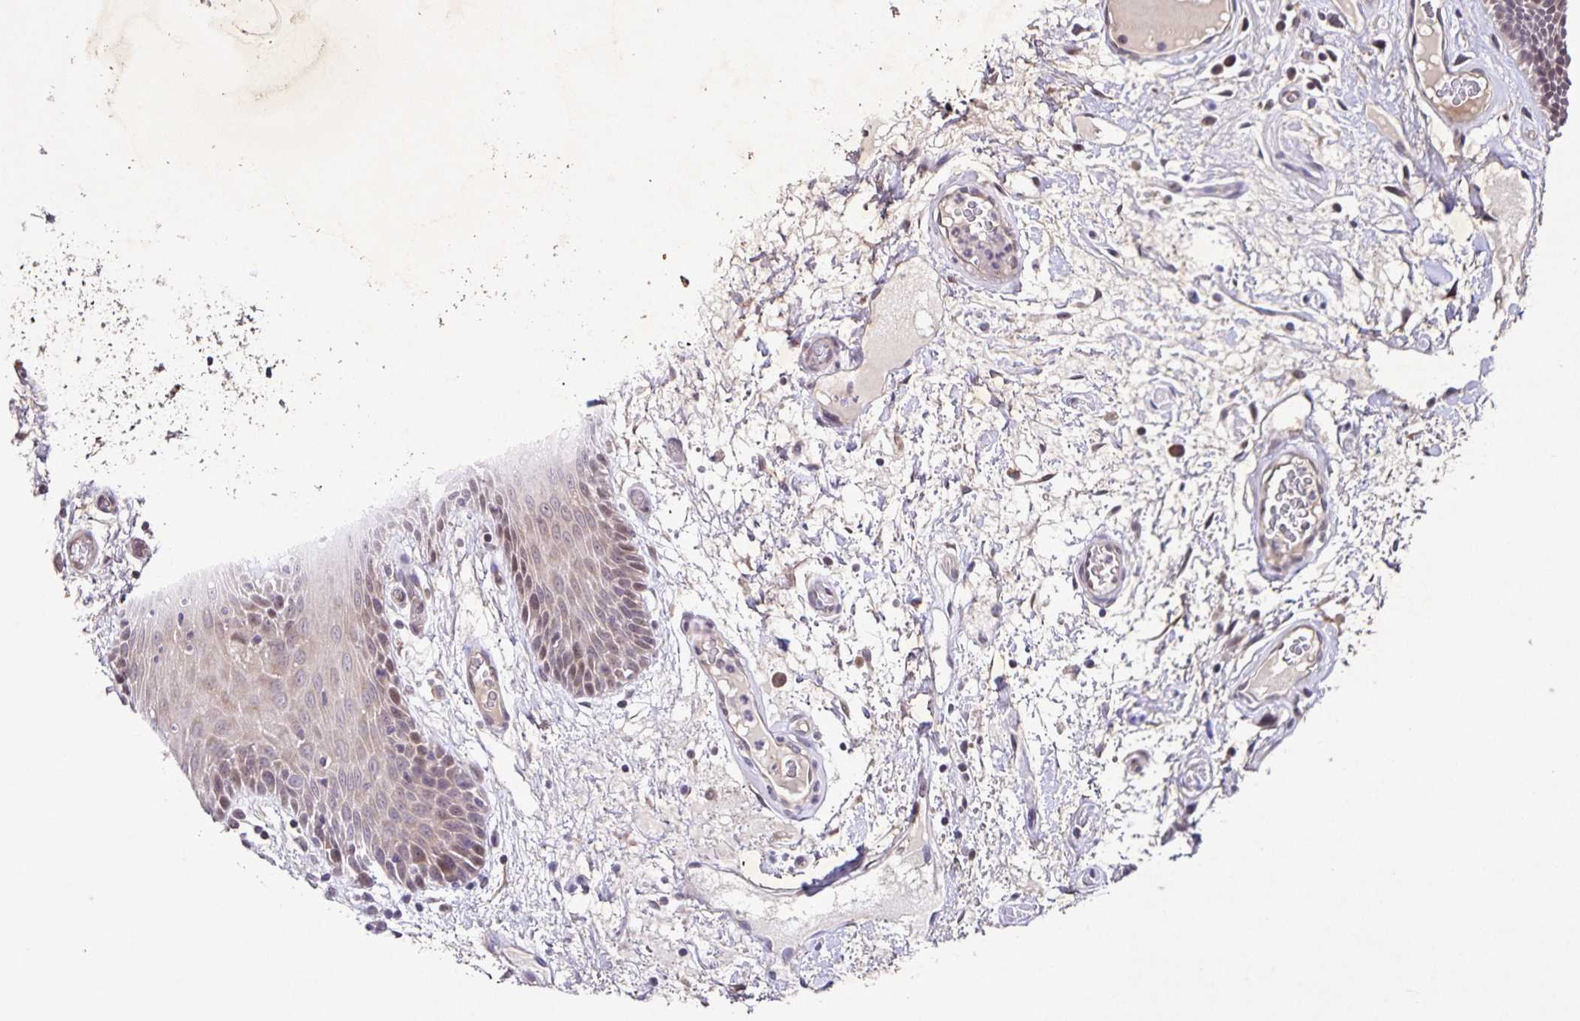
{"staining": {"intensity": "moderate", "quantity": "<25%", "location": "nuclear"}, "tissue": "oral mucosa", "cell_type": "Squamous epithelial cells", "image_type": "normal", "snomed": [{"axis": "morphology", "description": "Normal tissue, NOS"}, {"axis": "morphology", "description": "Squamous cell carcinoma, NOS"}, {"axis": "topography", "description": "Oral tissue"}, {"axis": "topography", "description": "Head-Neck"}], "caption": "Unremarkable oral mucosa was stained to show a protein in brown. There is low levels of moderate nuclear expression in approximately <25% of squamous epithelial cells.", "gene": "GDF2", "patient": {"sex": "male", "age": 52}}